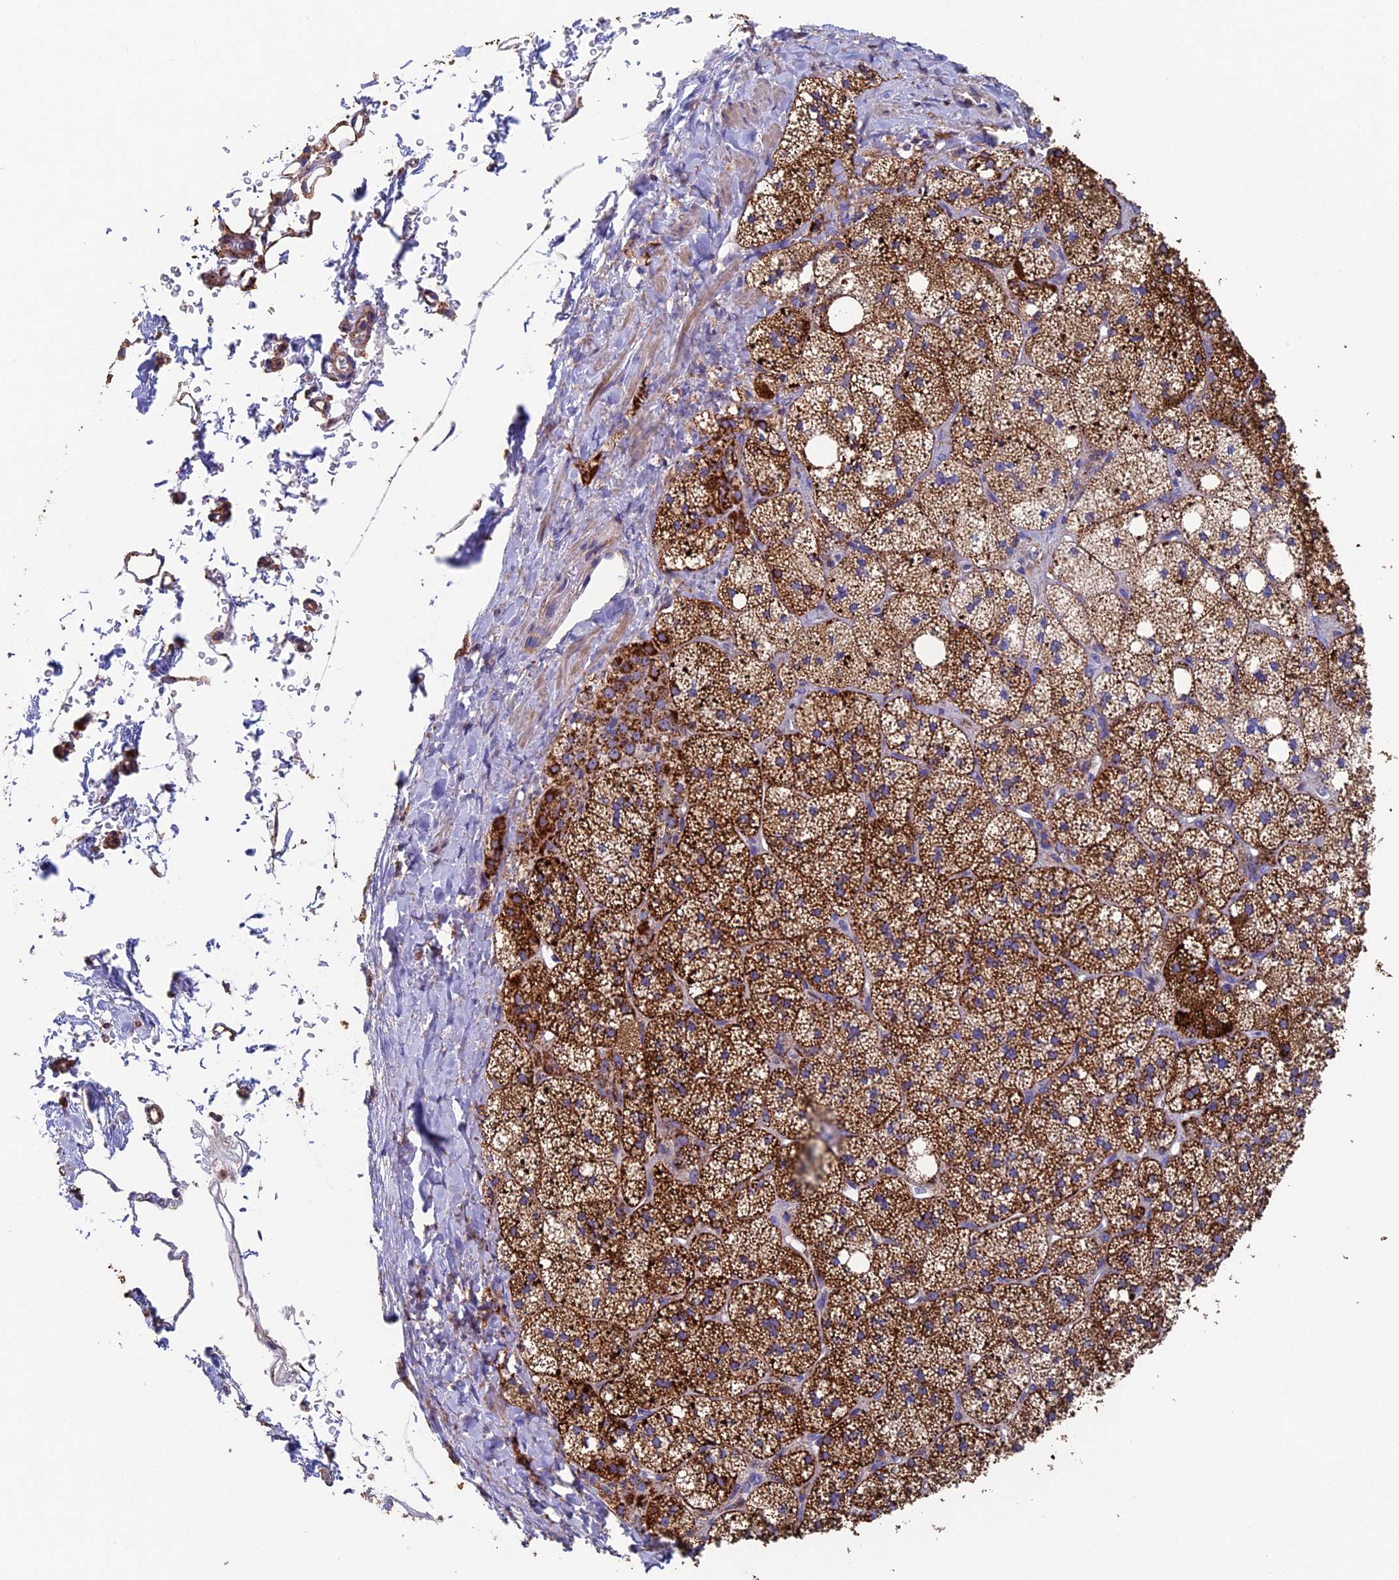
{"staining": {"intensity": "strong", "quantity": ">75%", "location": "cytoplasmic/membranous"}, "tissue": "adrenal gland", "cell_type": "Glandular cells", "image_type": "normal", "snomed": [{"axis": "morphology", "description": "Normal tissue, NOS"}, {"axis": "topography", "description": "Adrenal gland"}], "caption": "This image shows immunohistochemistry staining of benign human adrenal gland, with high strong cytoplasmic/membranous positivity in about >75% of glandular cells.", "gene": "ADAT1", "patient": {"sex": "male", "age": 61}}